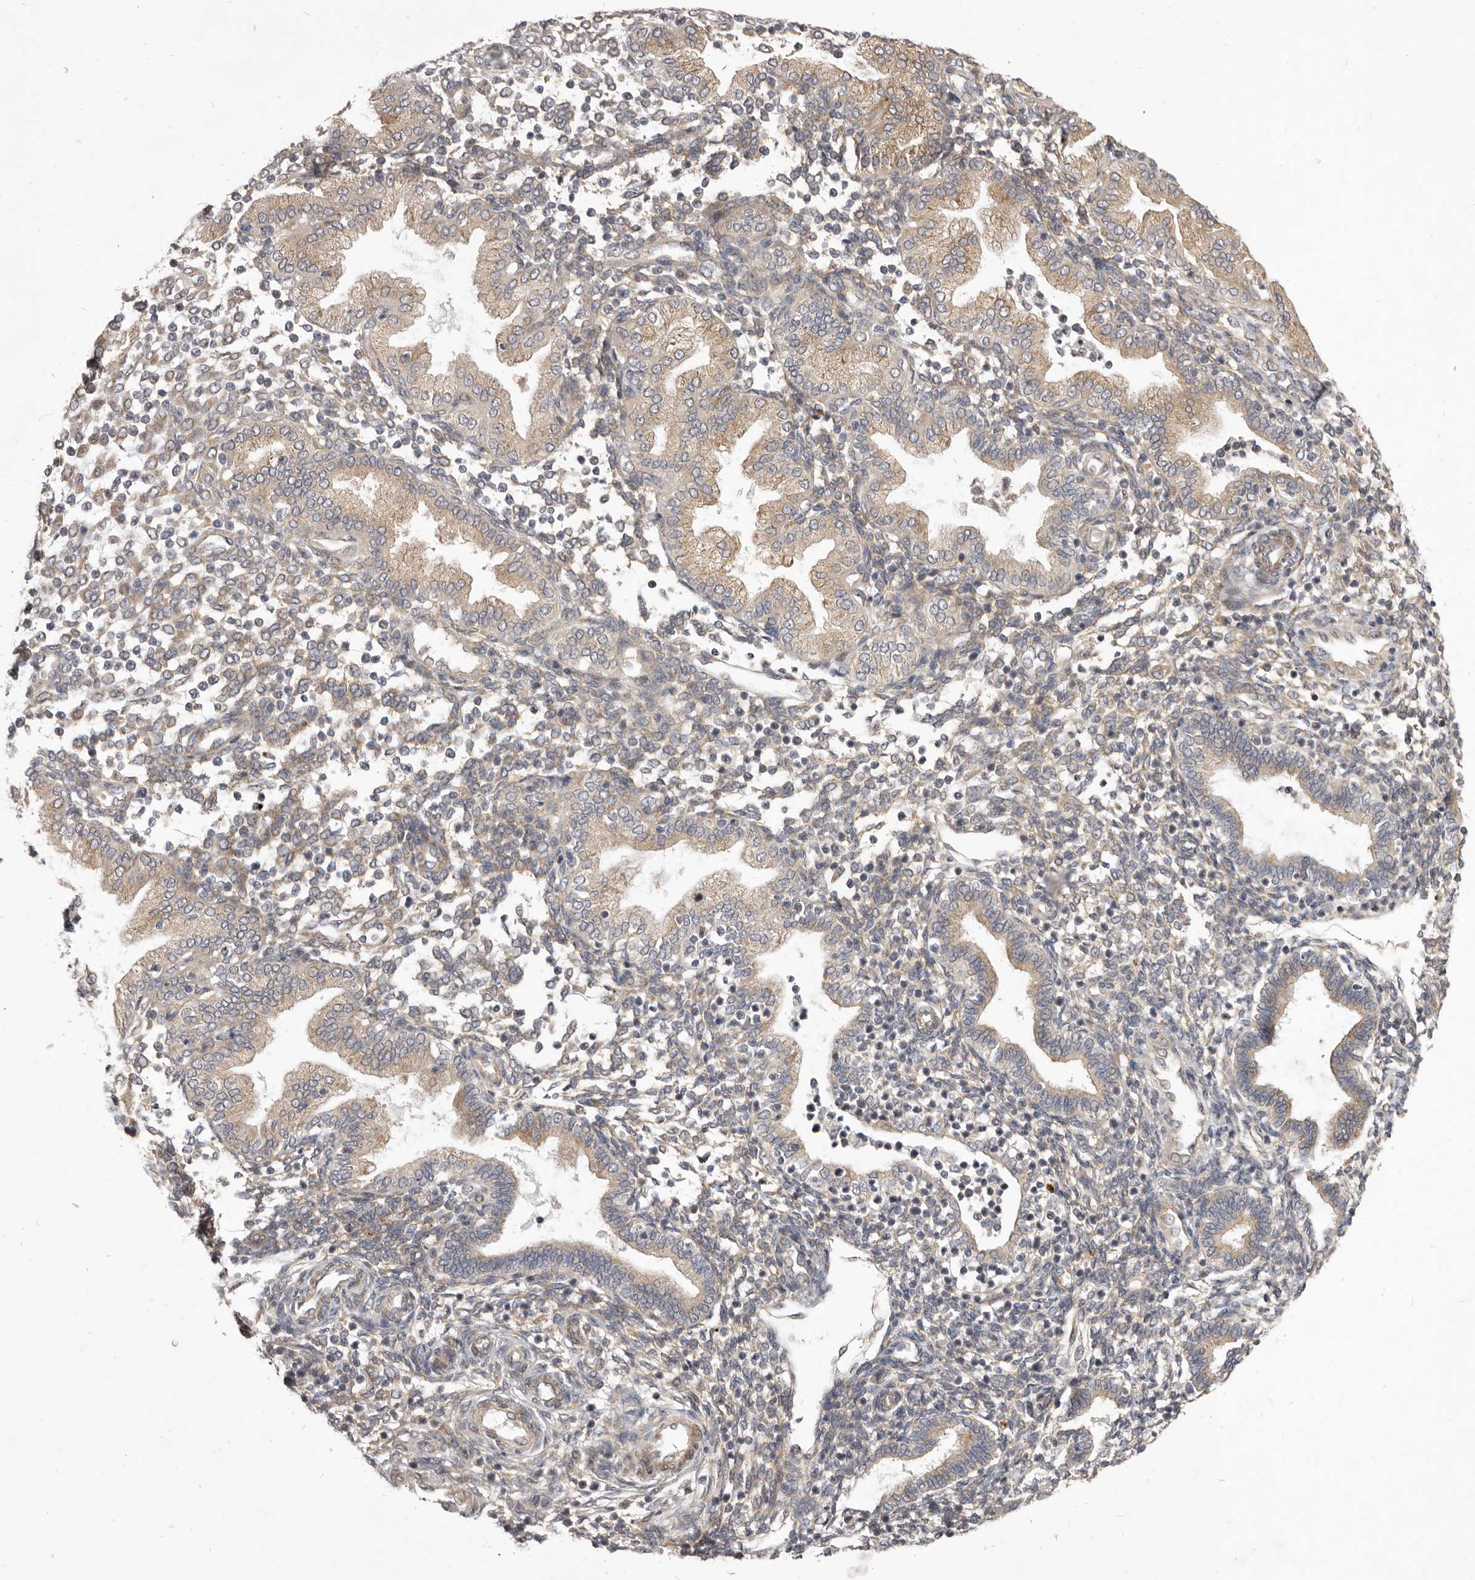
{"staining": {"intensity": "weak", "quantity": "<25%", "location": "cytoplasmic/membranous"}, "tissue": "endometrium", "cell_type": "Cells in endometrial stroma", "image_type": "normal", "snomed": [{"axis": "morphology", "description": "Normal tissue, NOS"}, {"axis": "topography", "description": "Endometrium"}], "caption": "This is an IHC photomicrograph of normal endometrium. There is no staining in cells in endometrial stroma.", "gene": "TBC1D8B", "patient": {"sex": "female", "age": 53}}